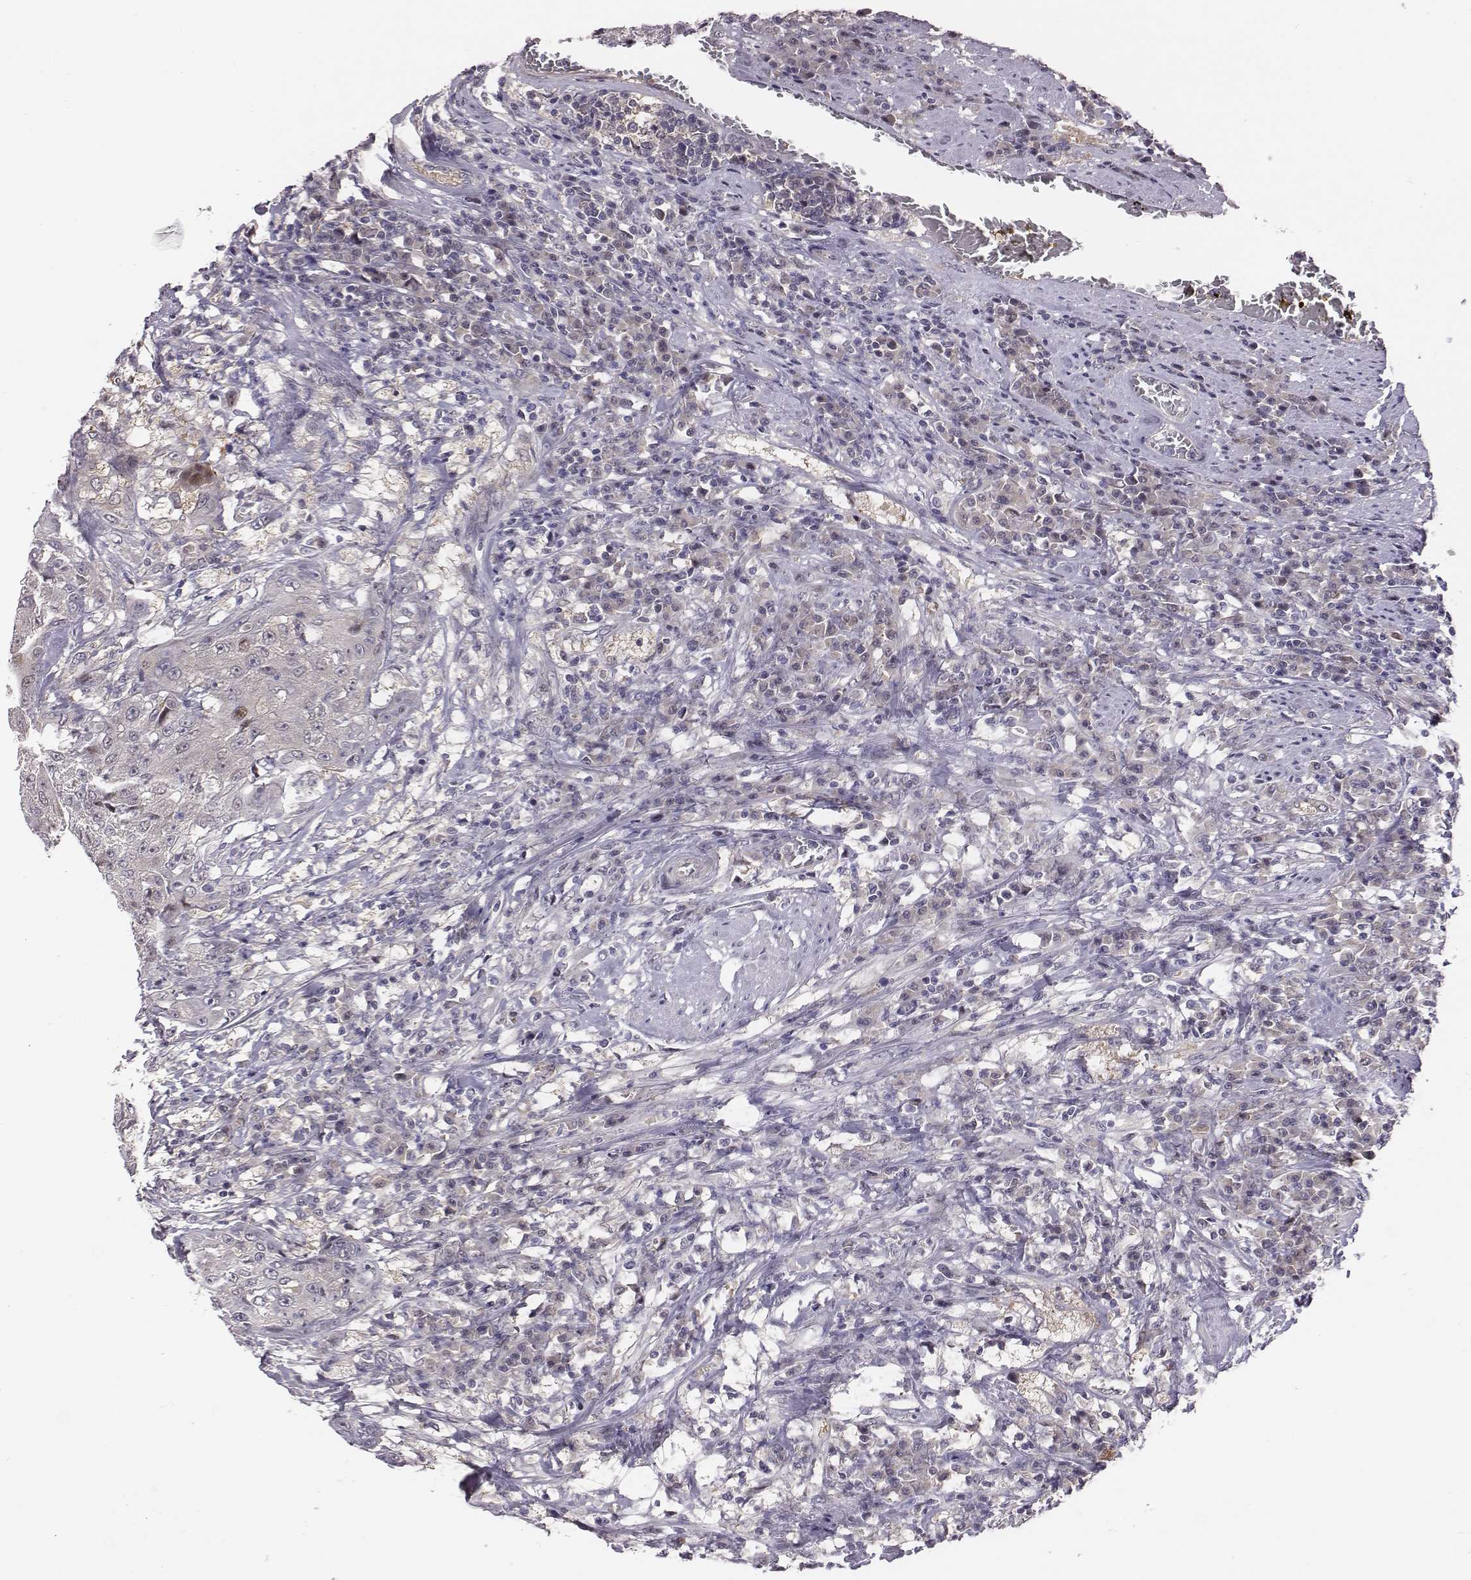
{"staining": {"intensity": "negative", "quantity": "none", "location": "none"}, "tissue": "urothelial cancer", "cell_type": "Tumor cells", "image_type": "cancer", "snomed": [{"axis": "morphology", "description": "Urothelial carcinoma, High grade"}, {"axis": "topography", "description": "Urinary bladder"}], "caption": "Immunohistochemistry of human urothelial cancer exhibits no staining in tumor cells.", "gene": "SMURF2", "patient": {"sex": "female", "age": 63}}